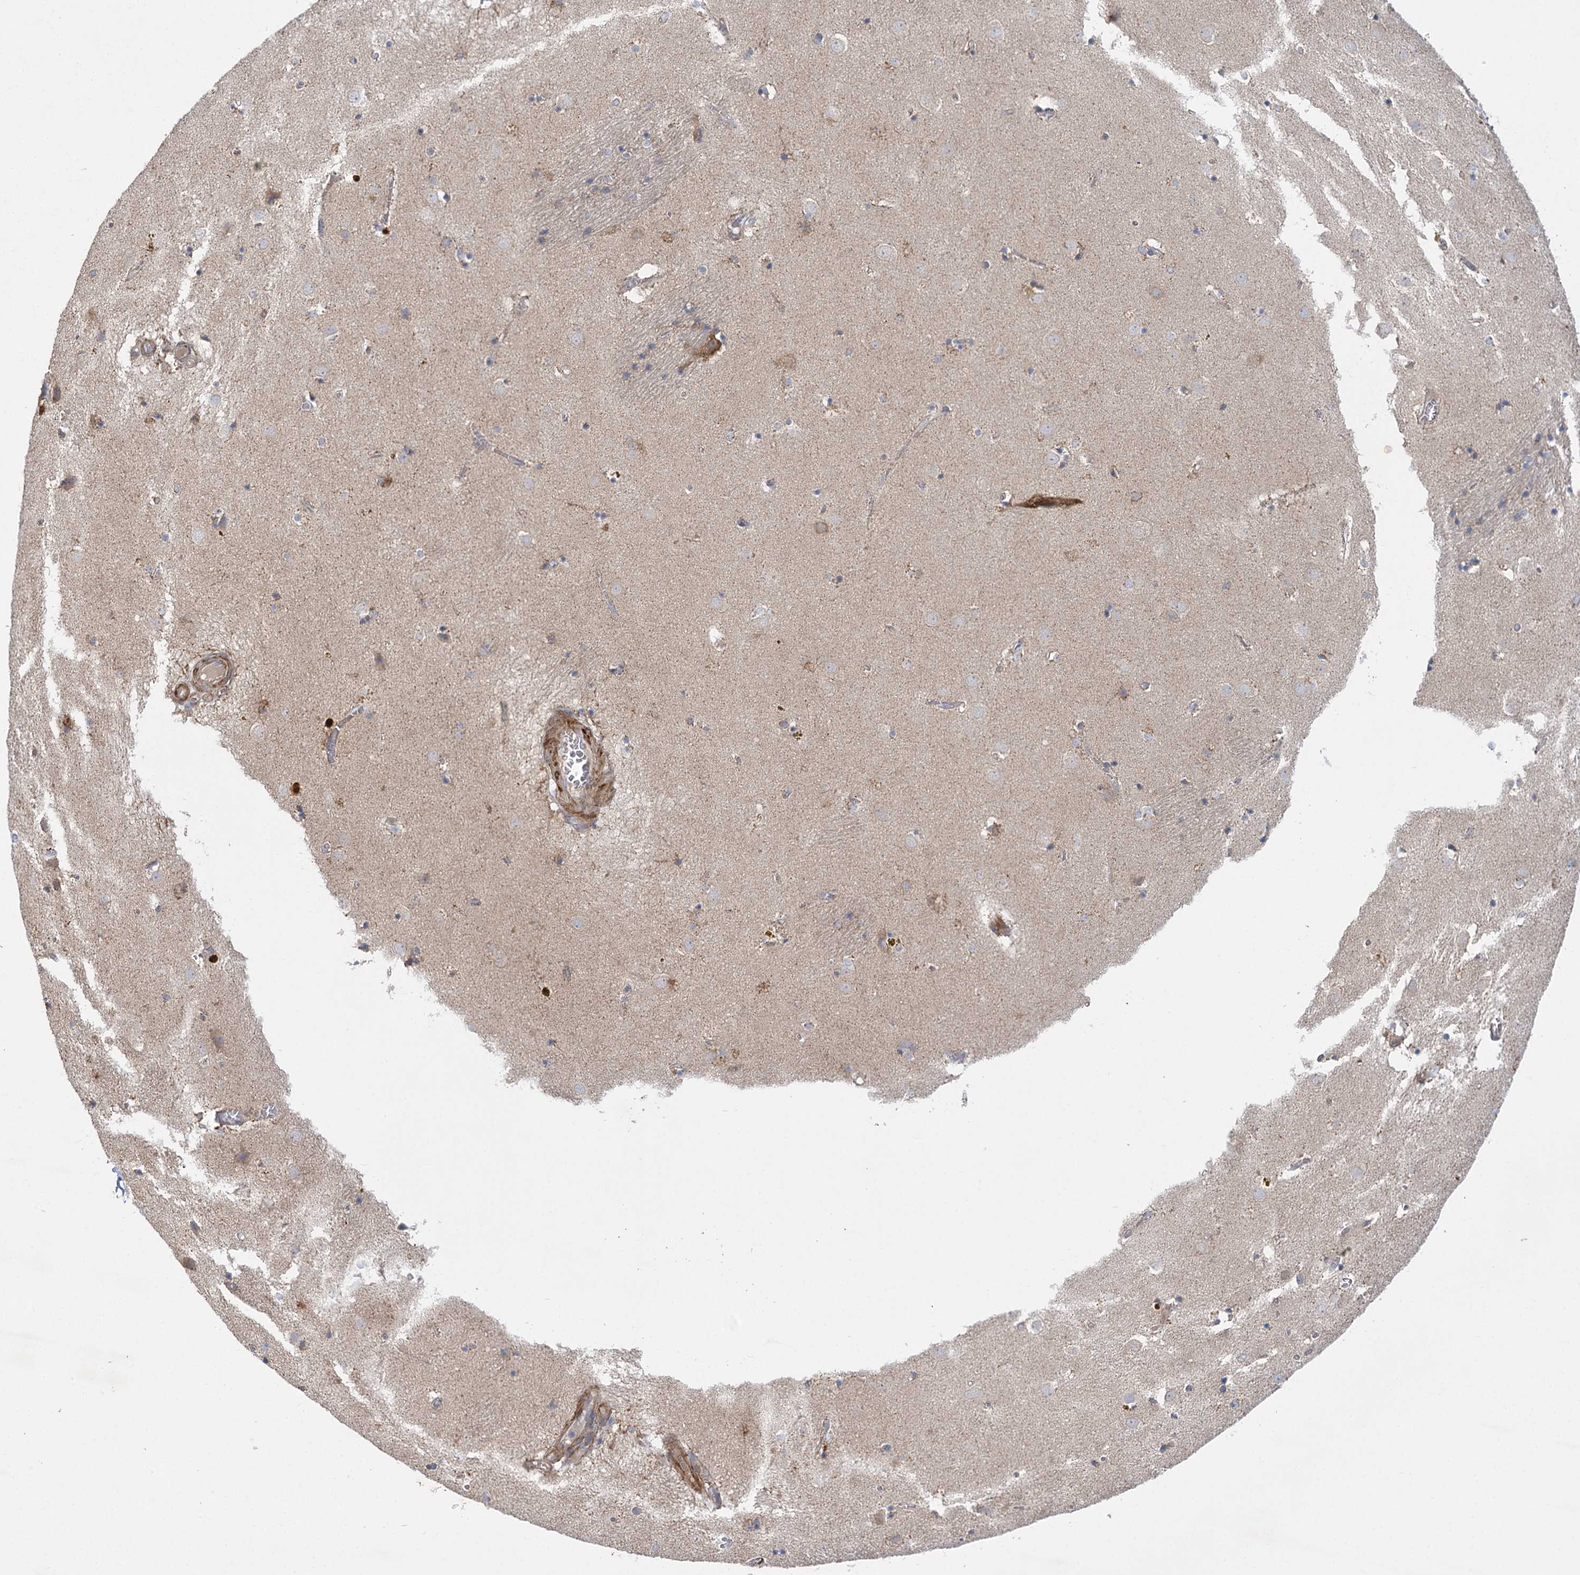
{"staining": {"intensity": "weak", "quantity": "<25%", "location": "cytoplasmic/membranous"}, "tissue": "caudate", "cell_type": "Glial cells", "image_type": "normal", "snomed": [{"axis": "morphology", "description": "Normal tissue, NOS"}, {"axis": "topography", "description": "Lateral ventricle wall"}], "caption": "Immunohistochemical staining of normal human caudate reveals no significant positivity in glial cells. (DAB immunohistochemistry visualized using brightfield microscopy, high magnification).", "gene": "DHTKD1", "patient": {"sex": "male", "age": 70}}